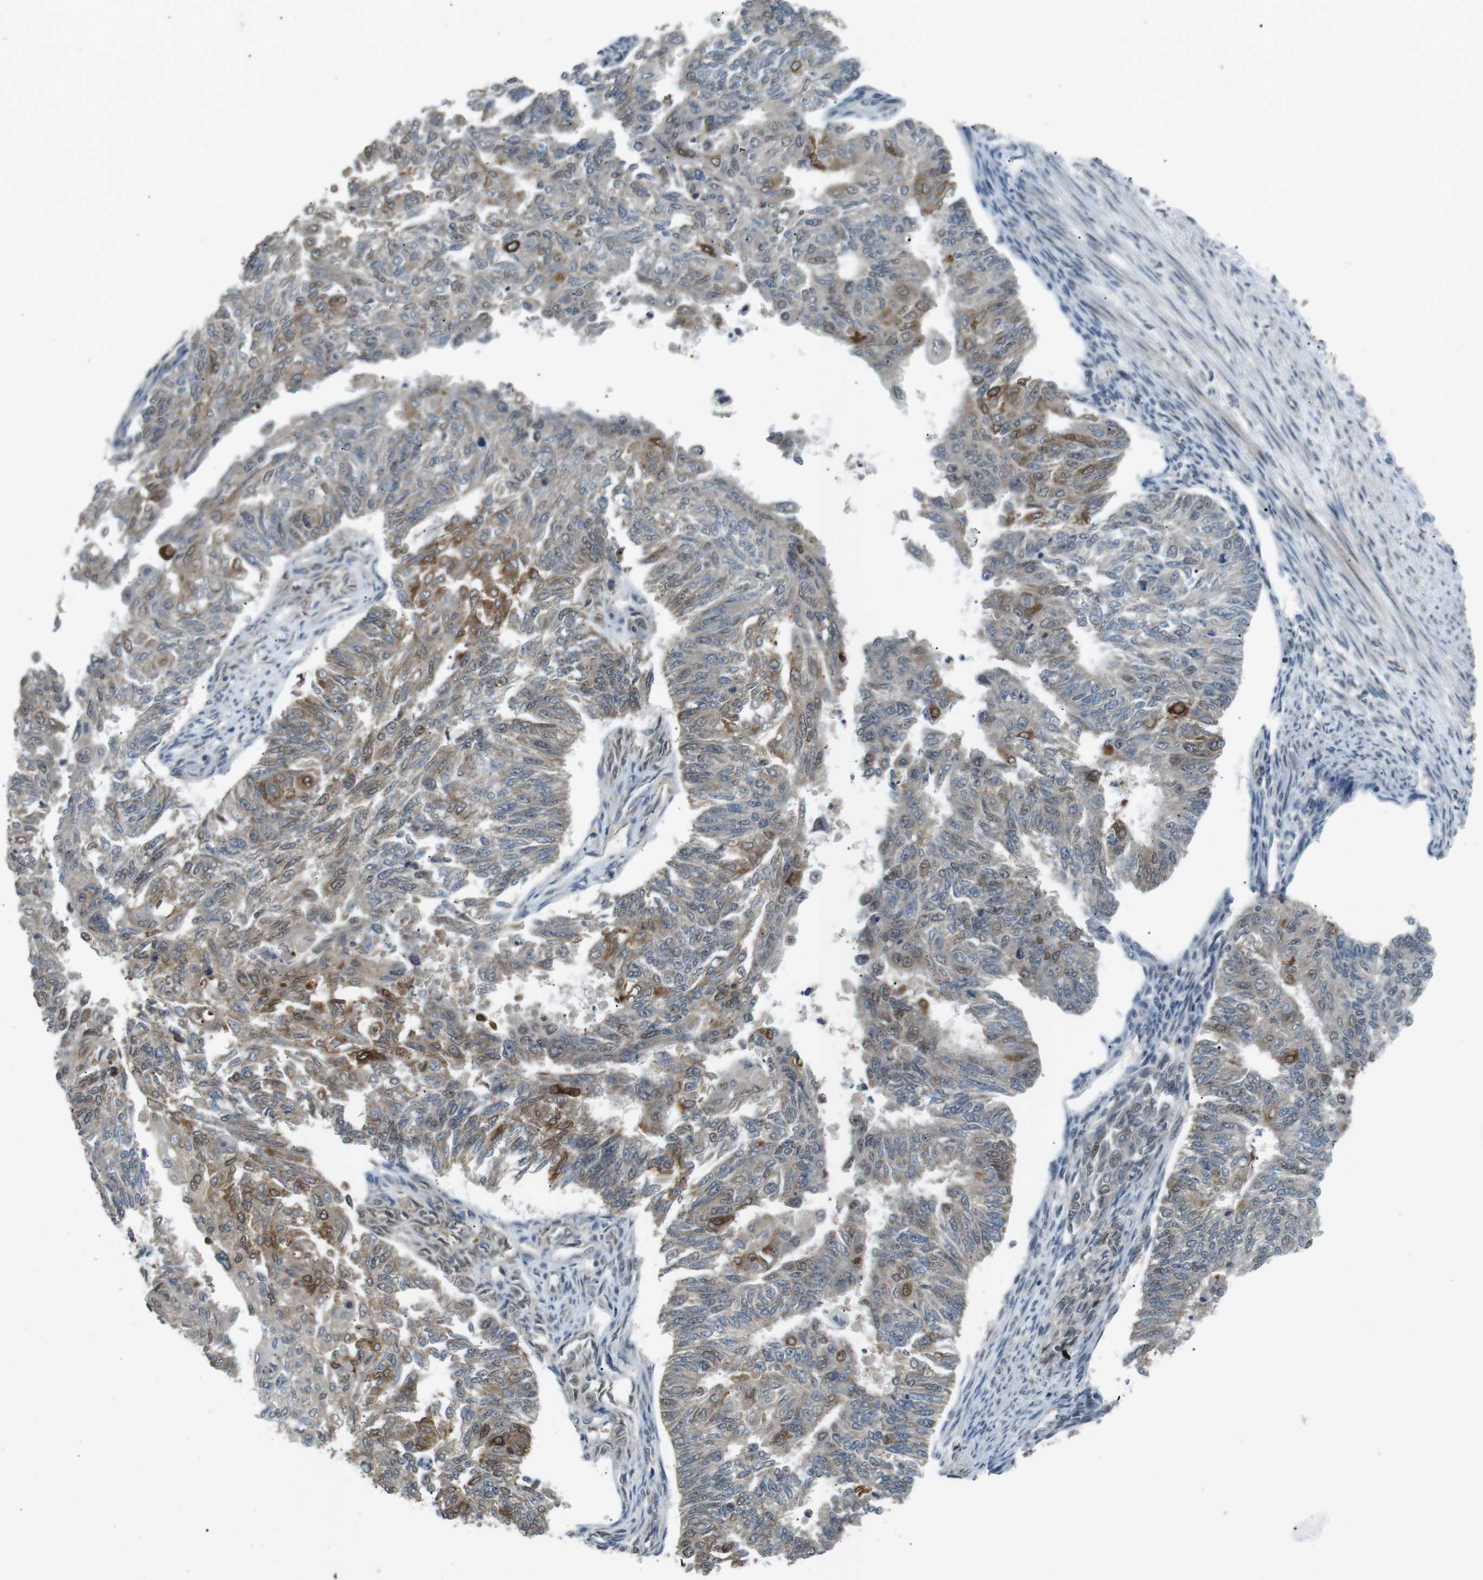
{"staining": {"intensity": "moderate", "quantity": "25%-75%", "location": "cytoplasmic/membranous,nuclear"}, "tissue": "endometrial cancer", "cell_type": "Tumor cells", "image_type": "cancer", "snomed": [{"axis": "morphology", "description": "Adenocarcinoma, NOS"}, {"axis": "topography", "description": "Endometrium"}], "caption": "This is a photomicrograph of IHC staining of adenocarcinoma (endometrial), which shows moderate staining in the cytoplasmic/membranous and nuclear of tumor cells.", "gene": "ORAI3", "patient": {"sex": "female", "age": 32}}